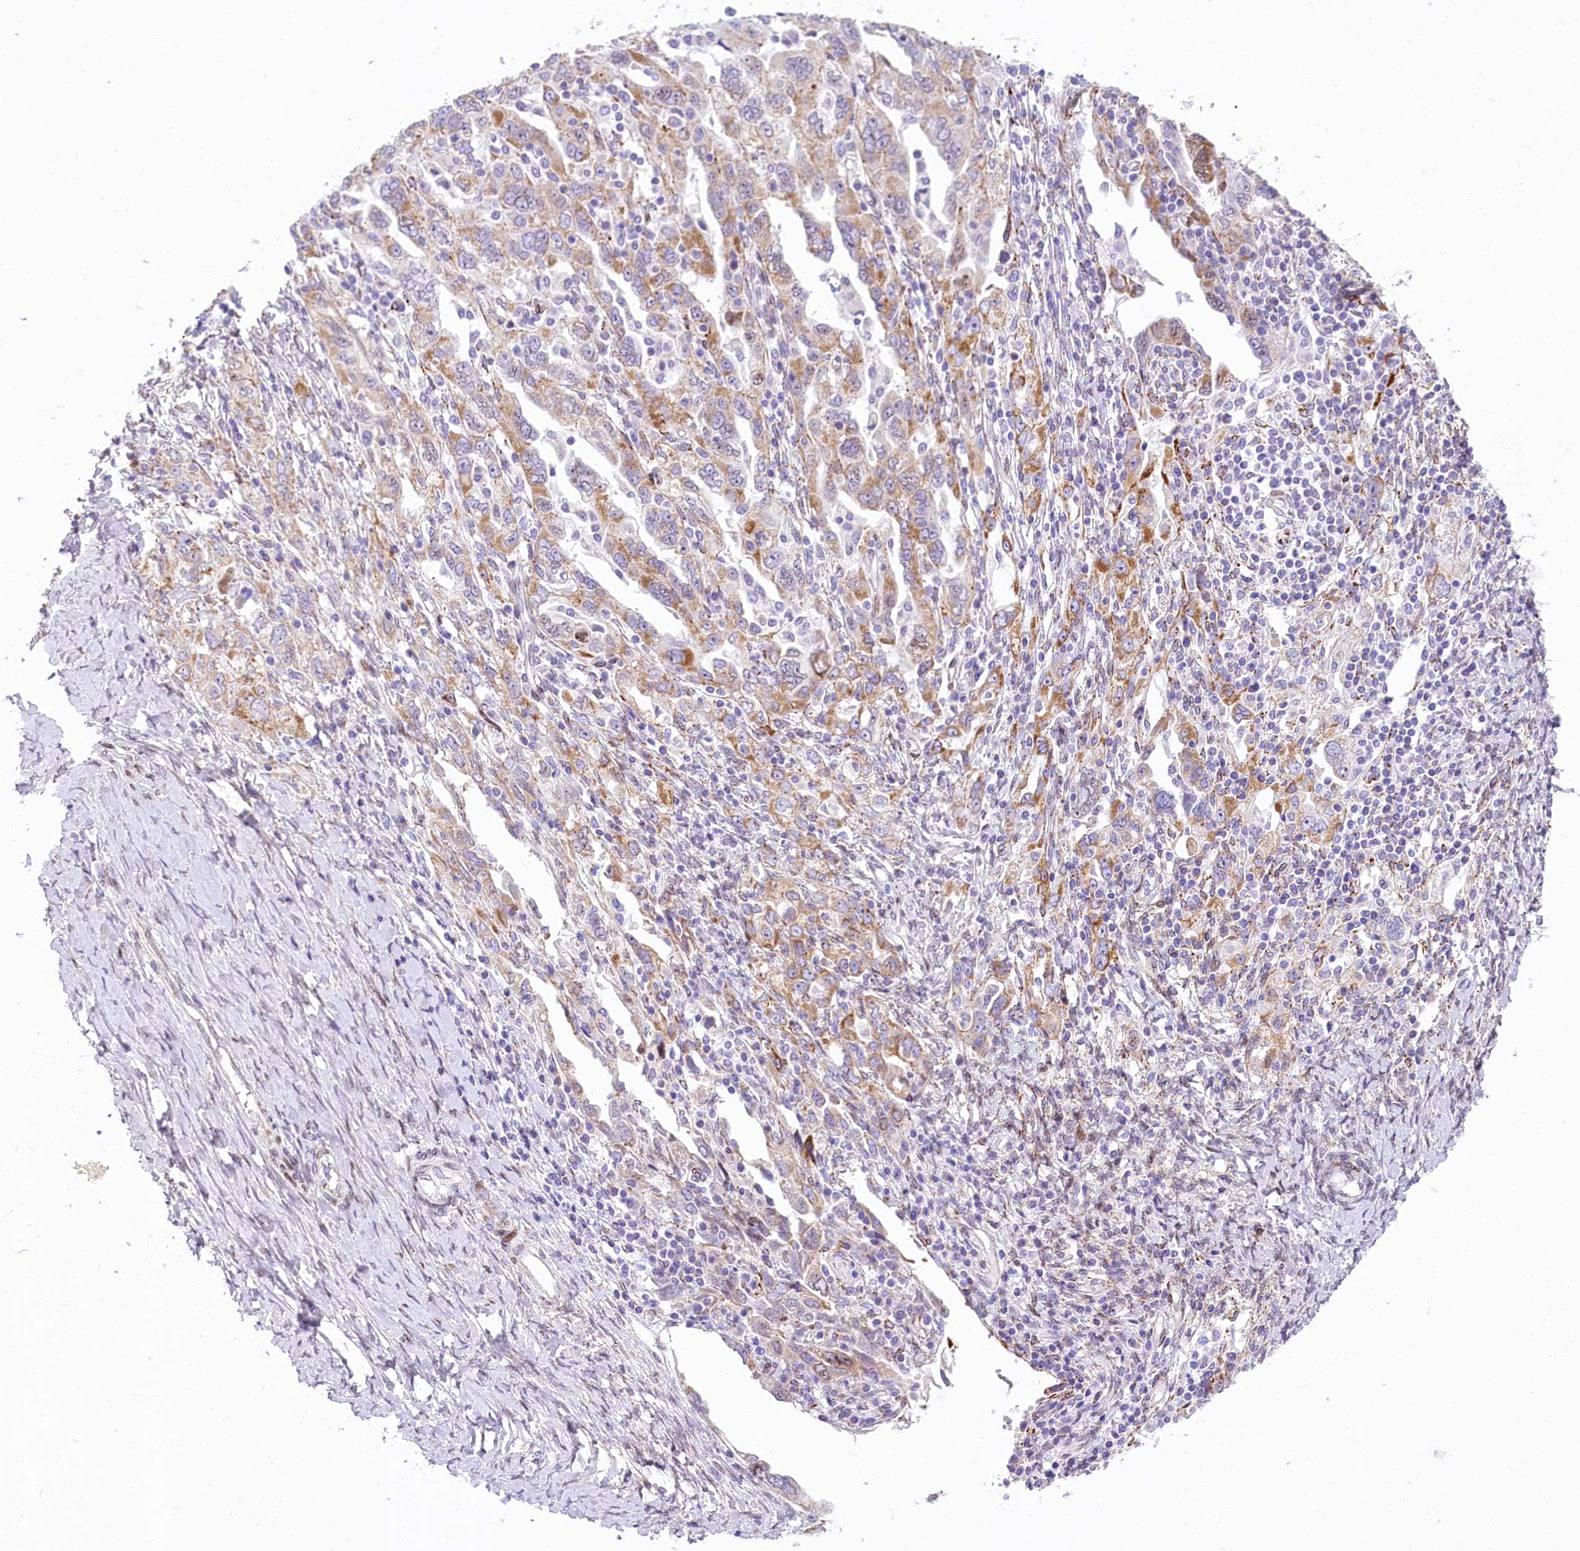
{"staining": {"intensity": "moderate", "quantity": "25%-75%", "location": "cytoplasmic/membranous"}, "tissue": "ovarian cancer", "cell_type": "Tumor cells", "image_type": "cancer", "snomed": [{"axis": "morphology", "description": "Carcinoma, NOS"}, {"axis": "morphology", "description": "Cystadenocarcinoma, serous, NOS"}, {"axis": "topography", "description": "Ovary"}], "caption": "Immunohistochemical staining of human ovarian serous cystadenocarcinoma demonstrates medium levels of moderate cytoplasmic/membranous expression in approximately 25%-75% of tumor cells.", "gene": "PPIP5K2", "patient": {"sex": "female", "age": 69}}